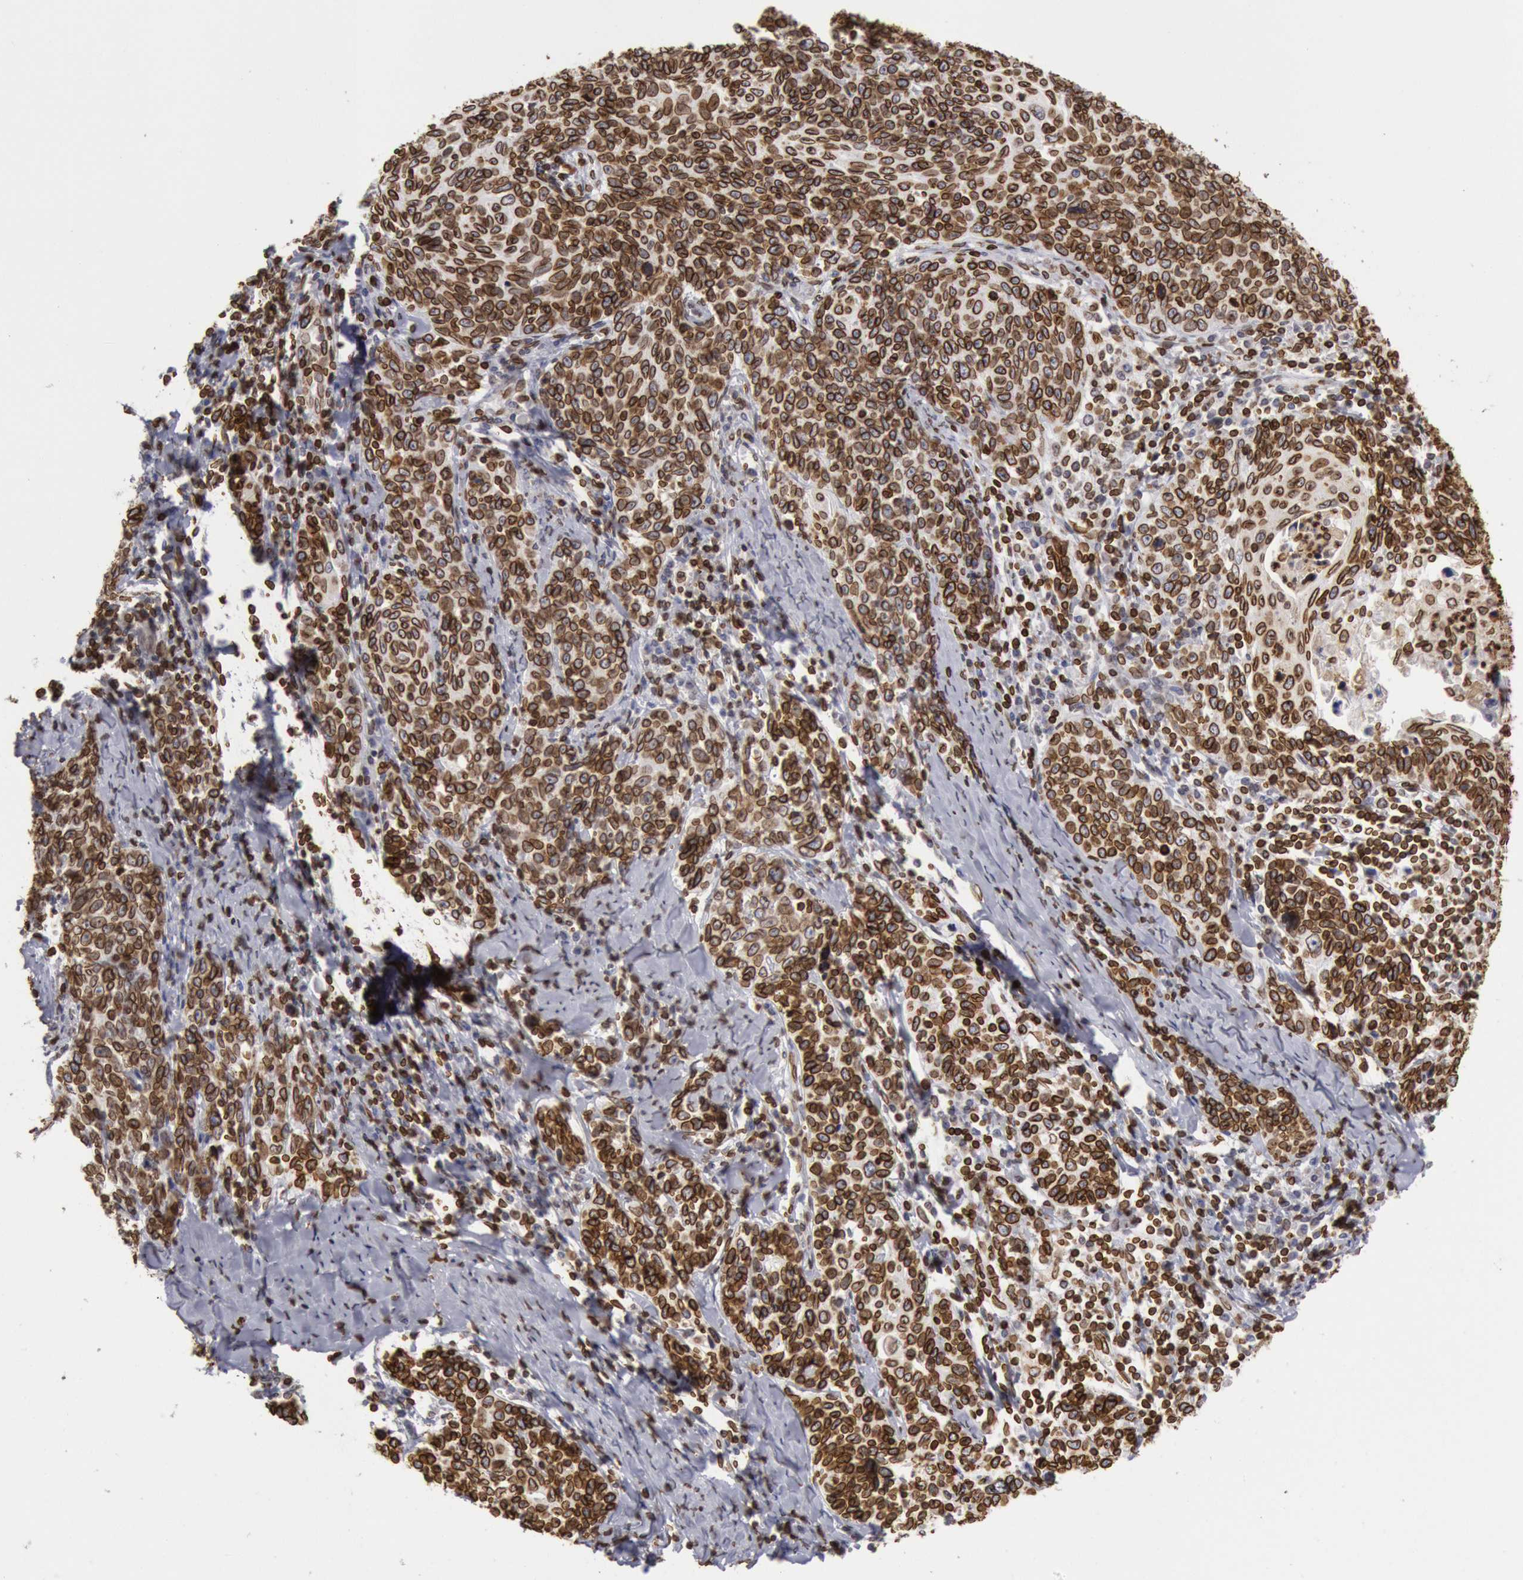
{"staining": {"intensity": "strong", "quantity": ">75%", "location": "cytoplasmic/membranous,nuclear"}, "tissue": "cervical cancer", "cell_type": "Tumor cells", "image_type": "cancer", "snomed": [{"axis": "morphology", "description": "Squamous cell carcinoma, NOS"}, {"axis": "topography", "description": "Cervix"}], "caption": "Protein expression analysis of human cervical cancer reveals strong cytoplasmic/membranous and nuclear staining in approximately >75% of tumor cells.", "gene": "SUN2", "patient": {"sex": "female", "age": 41}}